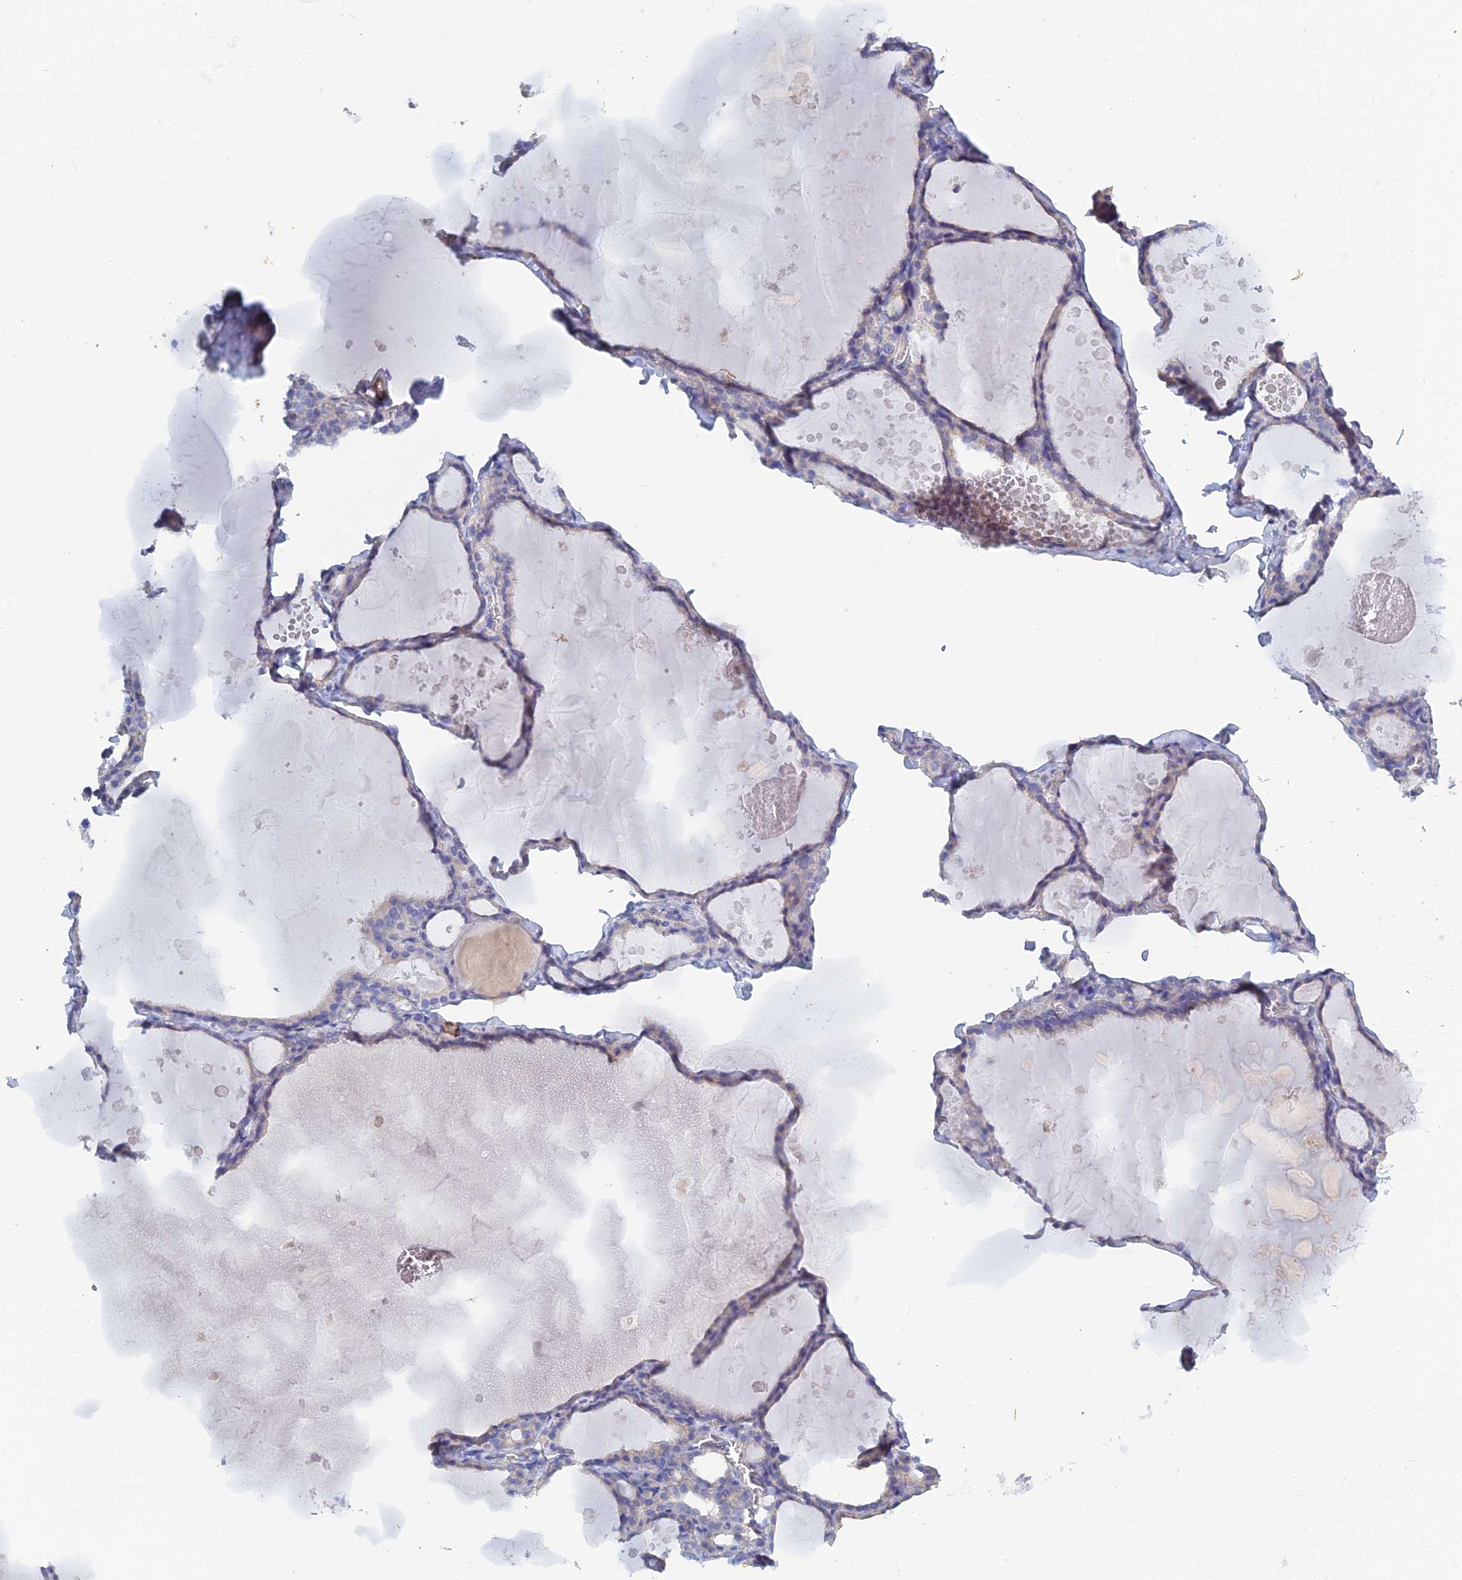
{"staining": {"intensity": "negative", "quantity": "none", "location": "none"}, "tissue": "thyroid gland", "cell_type": "Glandular cells", "image_type": "normal", "snomed": [{"axis": "morphology", "description": "Normal tissue, NOS"}, {"axis": "topography", "description": "Thyroid gland"}], "caption": "This is an immunohistochemistry photomicrograph of unremarkable thyroid gland. There is no staining in glandular cells.", "gene": "PCDHA8", "patient": {"sex": "male", "age": 56}}